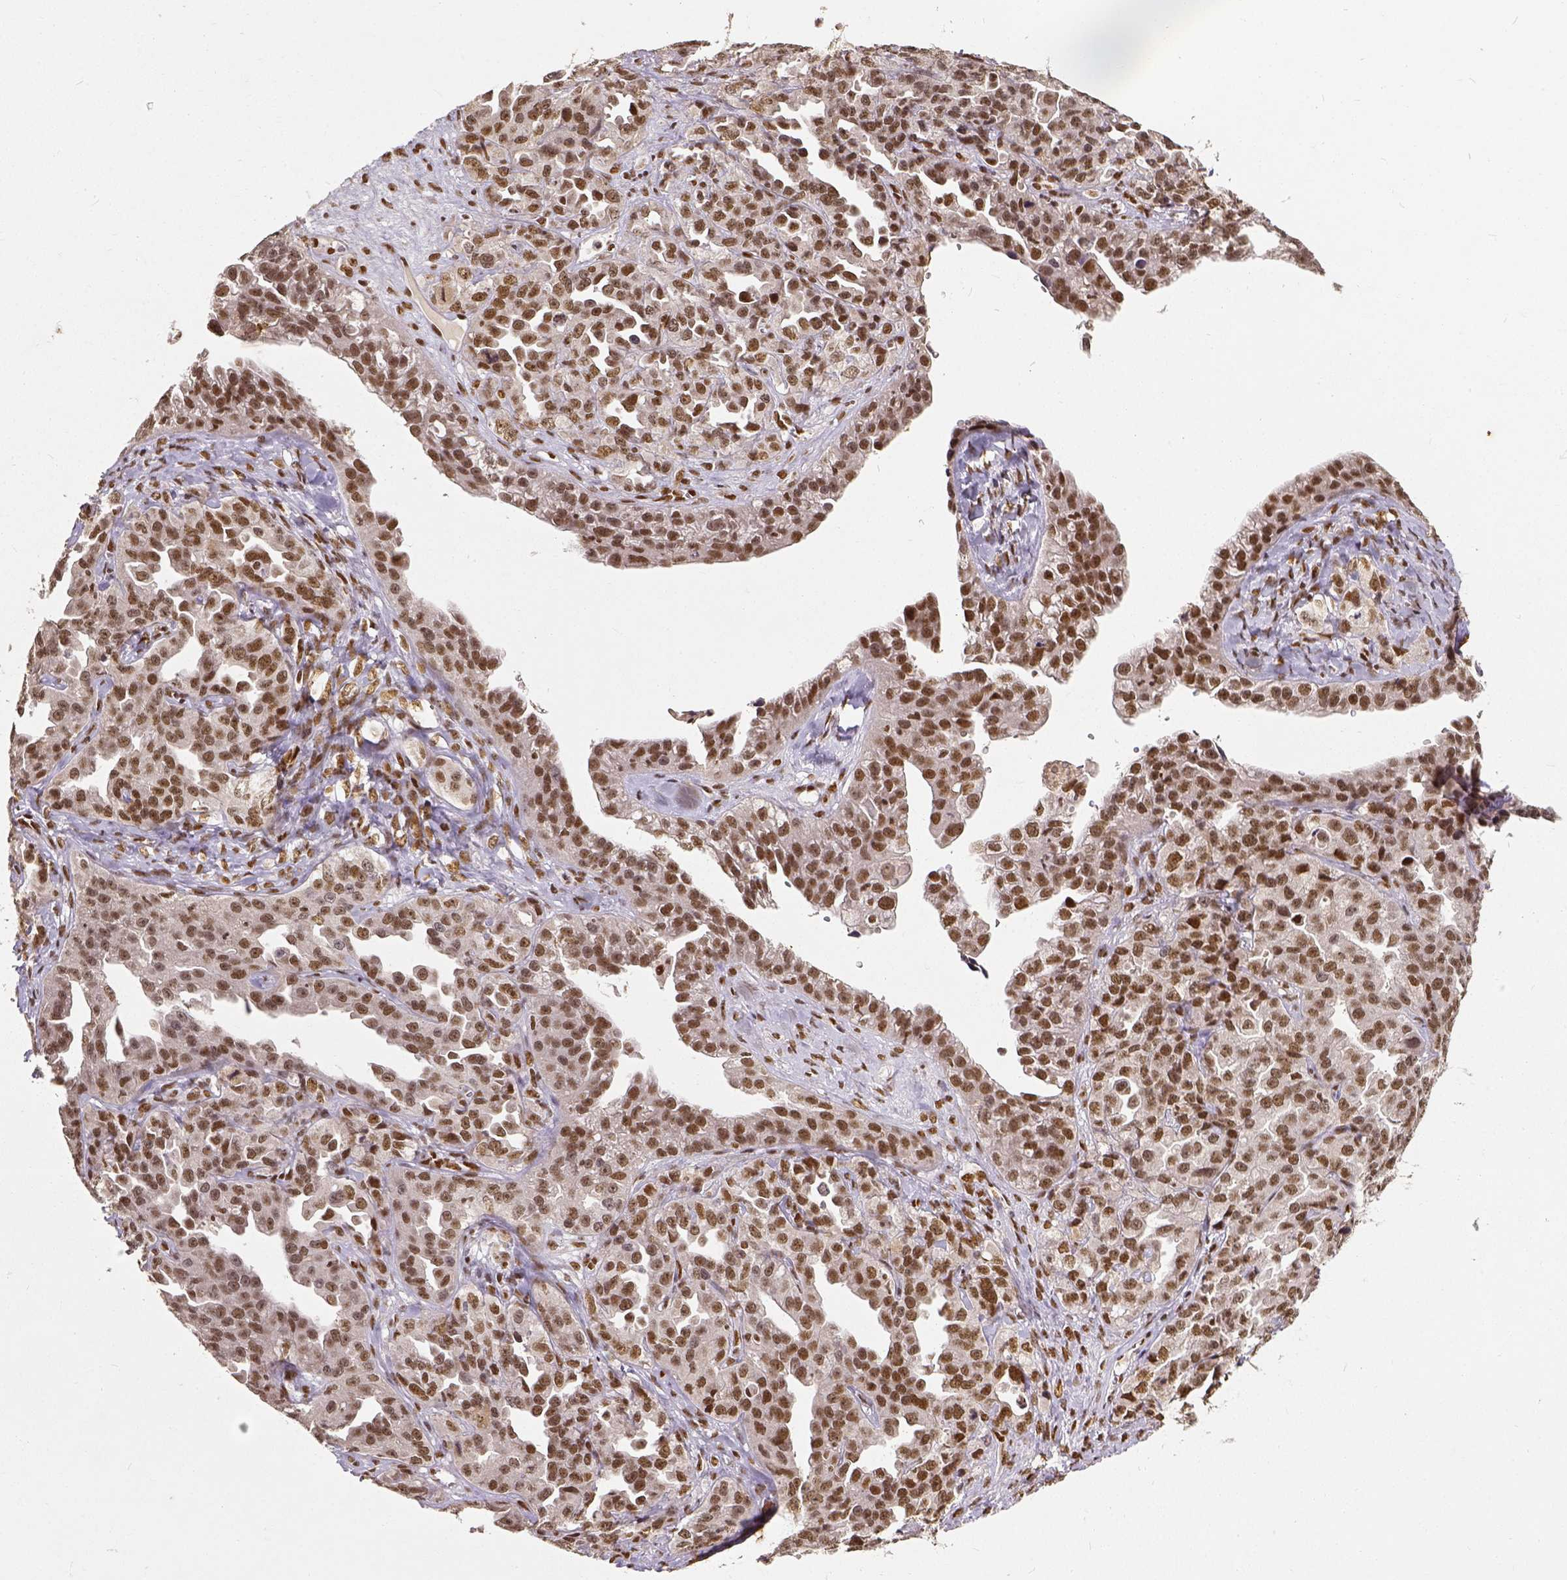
{"staining": {"intensity": "moderate", "quantity": ">75%", "location": "nuclear"}, "tissue": "ovarian cancer", "cell_type": "Tumor cells", "image_type": "cancer", "snomed": [{"axis": "morphology", "description": "Cystadenocarcinoma, serous, NOS"}, {"axis": "topography", "description": "Ovary"}], "caption": "Protein staining demonstrates moderate nuclear staining in about >75% of tumor cells in ovarian serous cystadenocarcinoma.", "gene": "ATRX", "patient": {"sex": "female", "age": 75}}